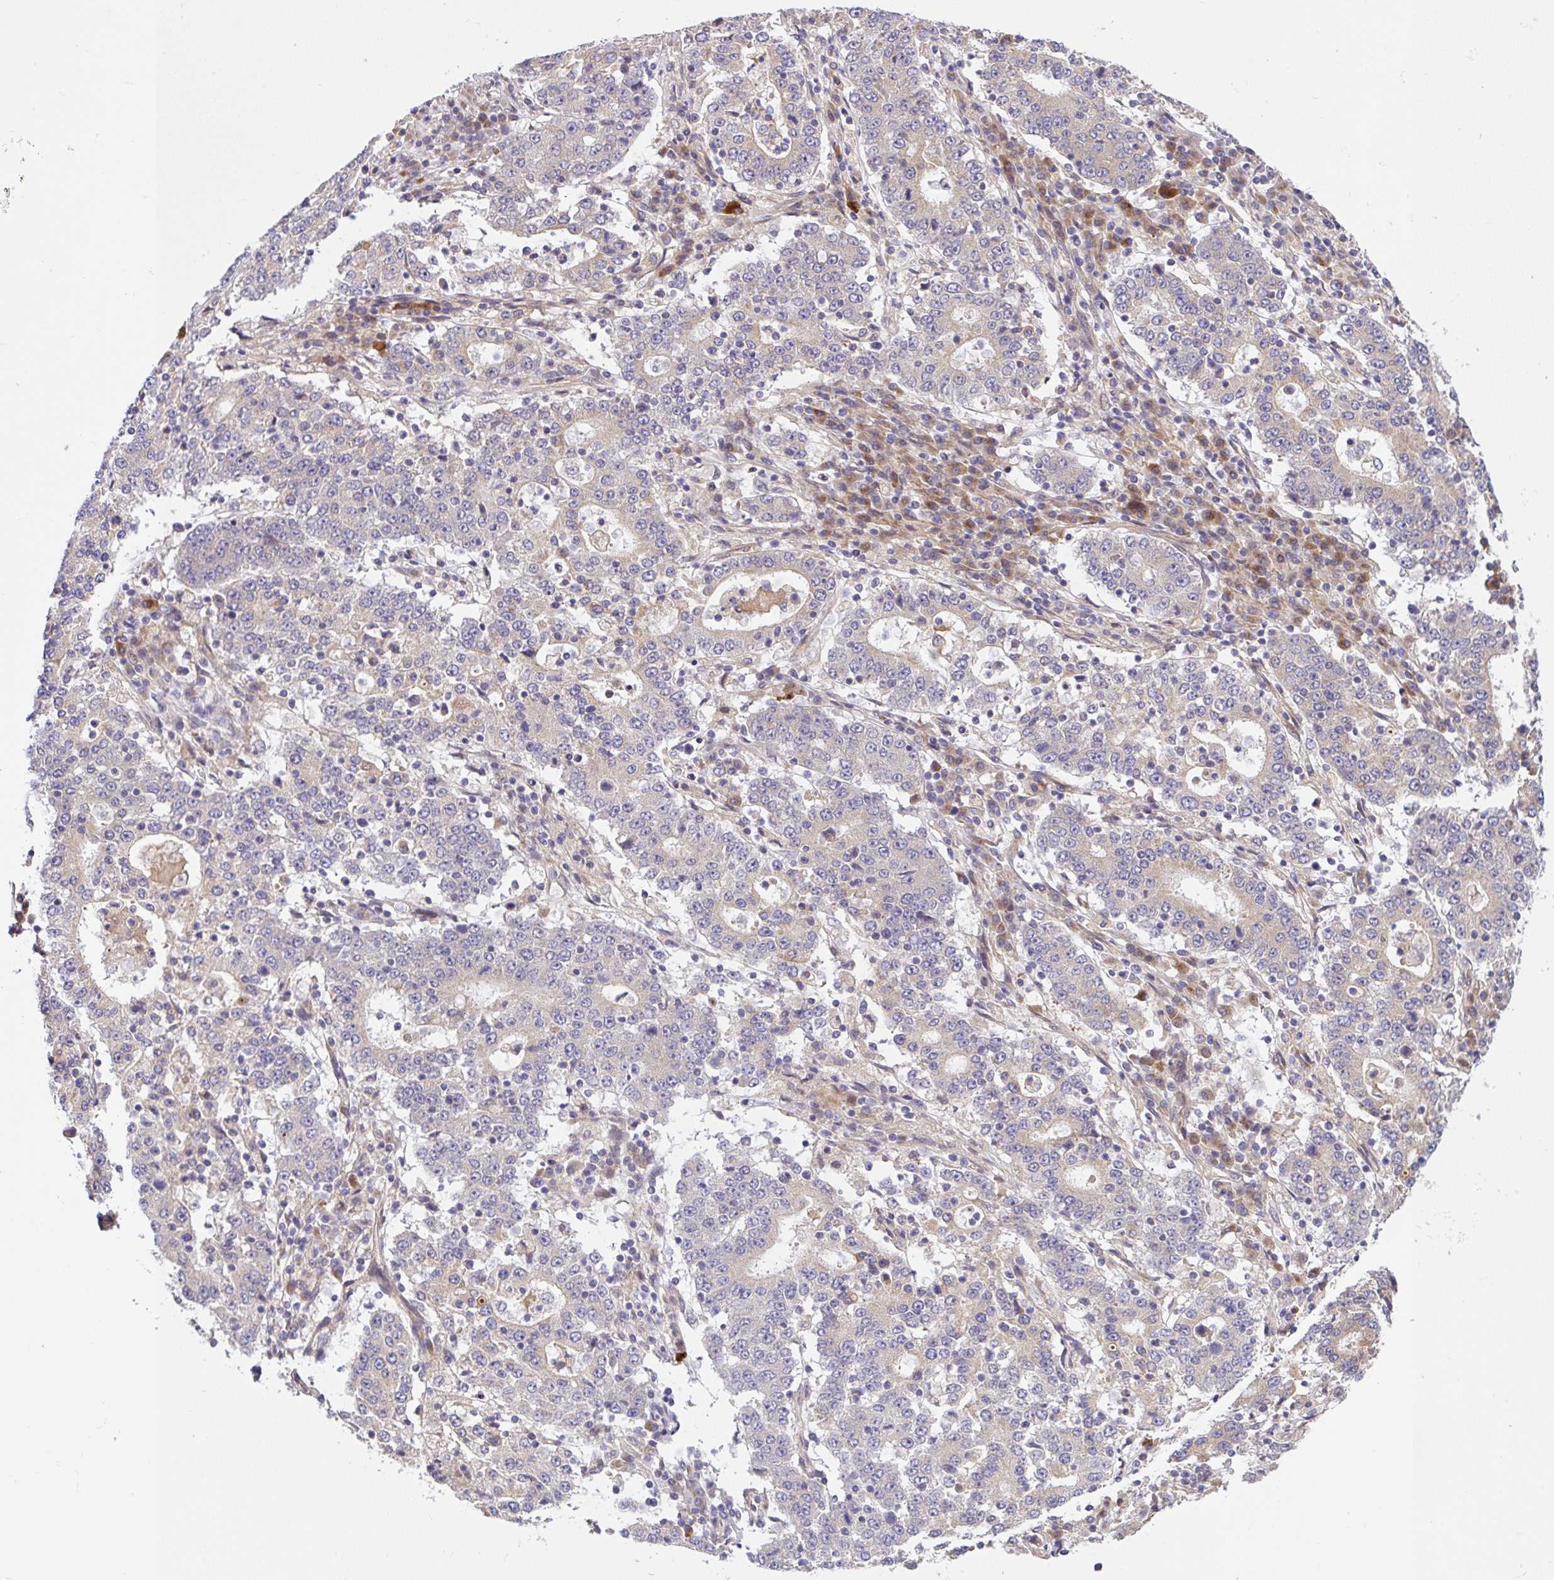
{"staining": {"intensity": "negative", "quantity": "none", "location": "none"}, "tissue": "stomach cancer", "cell_type": "Tumor cells", "image_type": "cancer", "snomed": [{"axis": "morphology", "description": "Adenocarcinoma, NOS"}, {"axis": "topography", "description": "Stomach"}], "caption": "This image is of stomach cancer stained with immunohistochemistry (IHC) to label a protein in brown with the nuclei are counter-stained blue. There is no staining in tumor cells.", "gene": "UBE4A", "patient": {"sex": "male", "age": 59}}